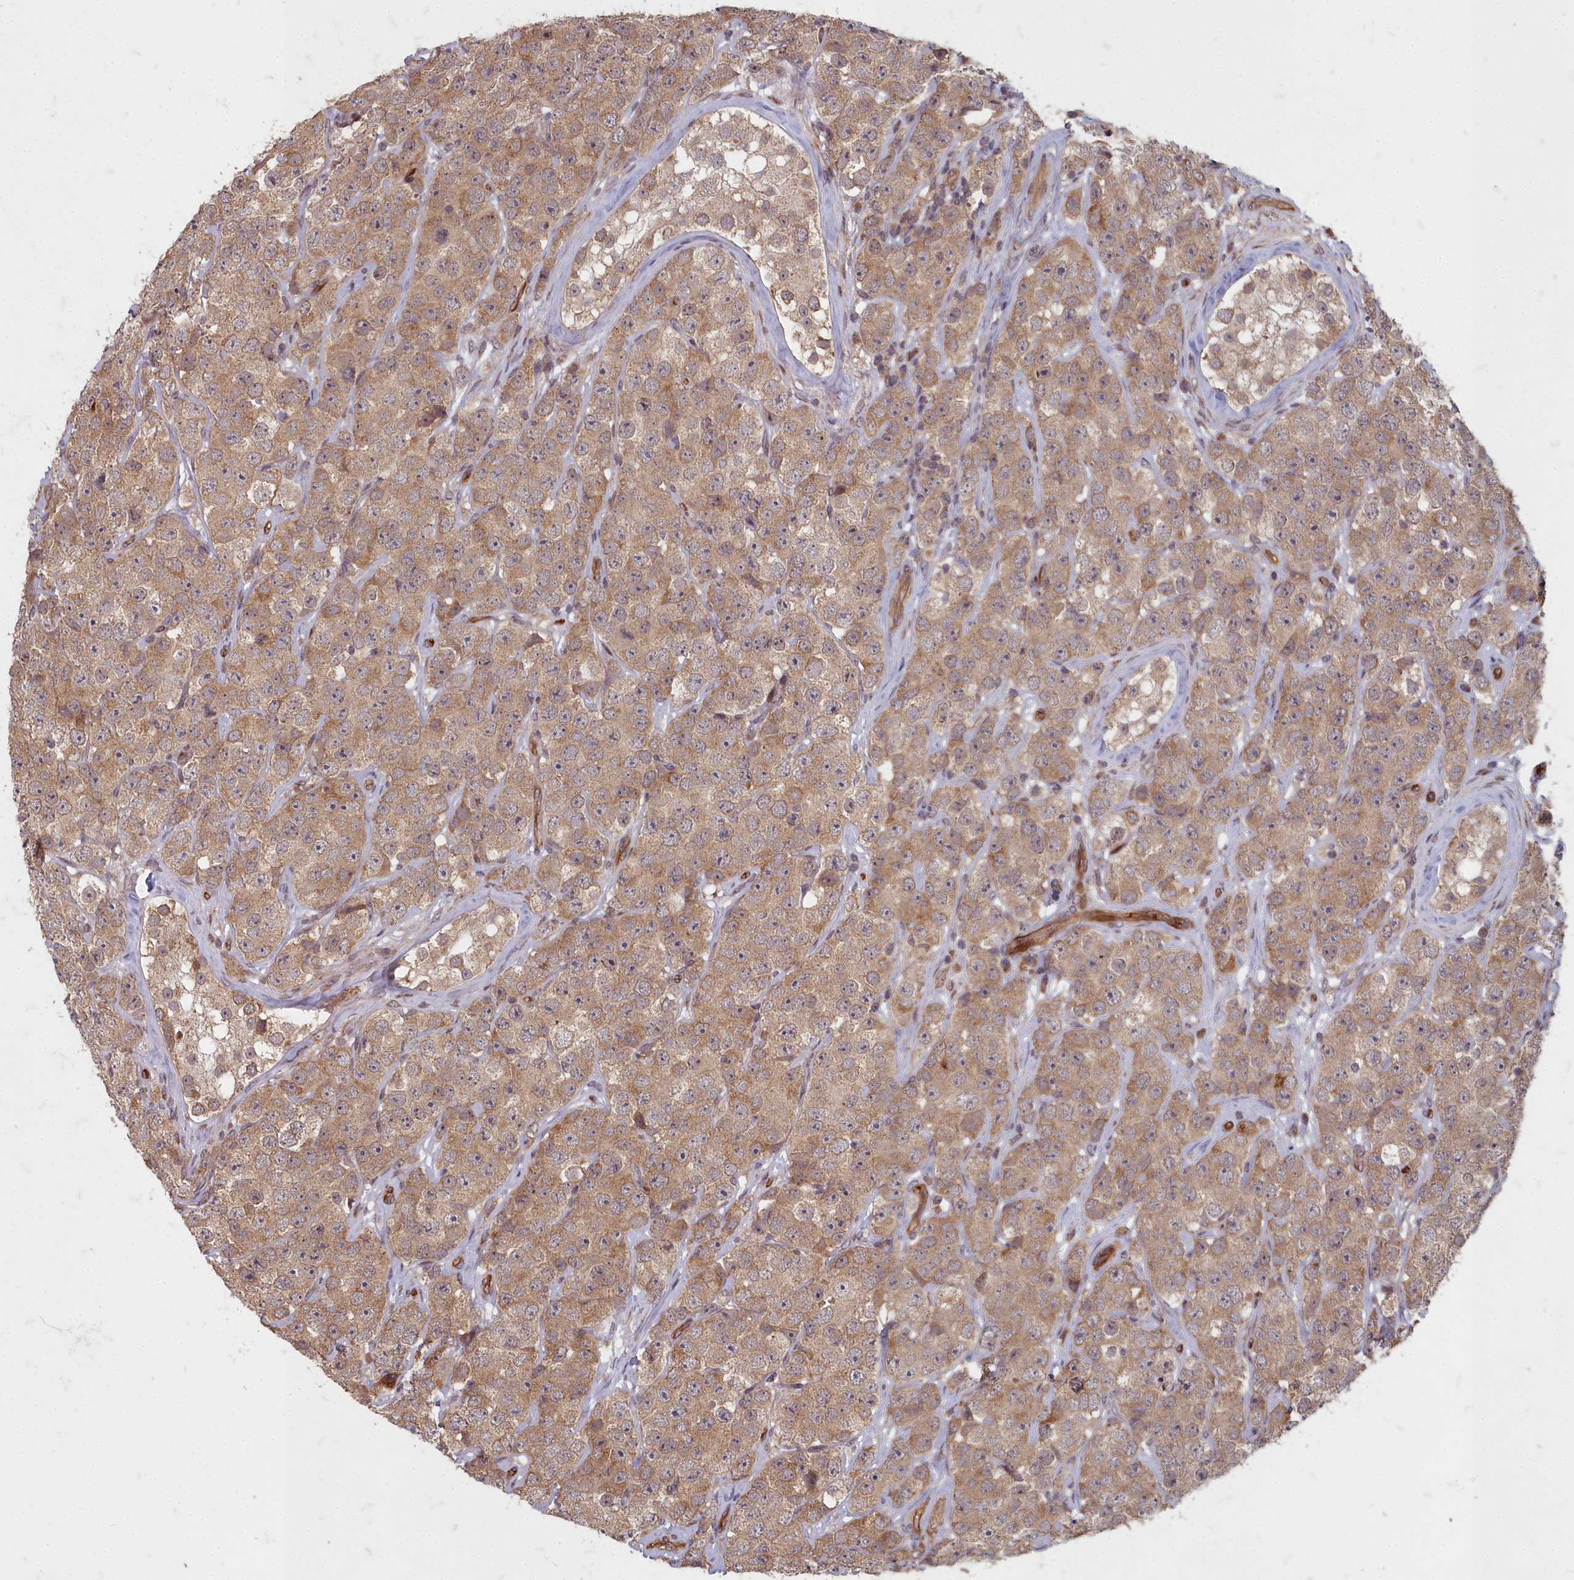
{"staining": {"intensity": "moderate", "quantity": ">75%", "location": "cytoplasmic/membranous"}, "tissue": "testis cancer", "cell_type": "Tumor cells", "image_type": "cancer", "snomed": [{"axis": "morphology", "description": "Seminoma, NOS"}, {"axis": "topography", "description": "Testis"}], "caption": "A photomicrograph of human seminoma (testis) stained for a protein reveals moderate cytoplasmic/membranous brown staining in tumor cells.", "gene": "TSPYL4", "patient": {"sex": "male", "age": 28}}